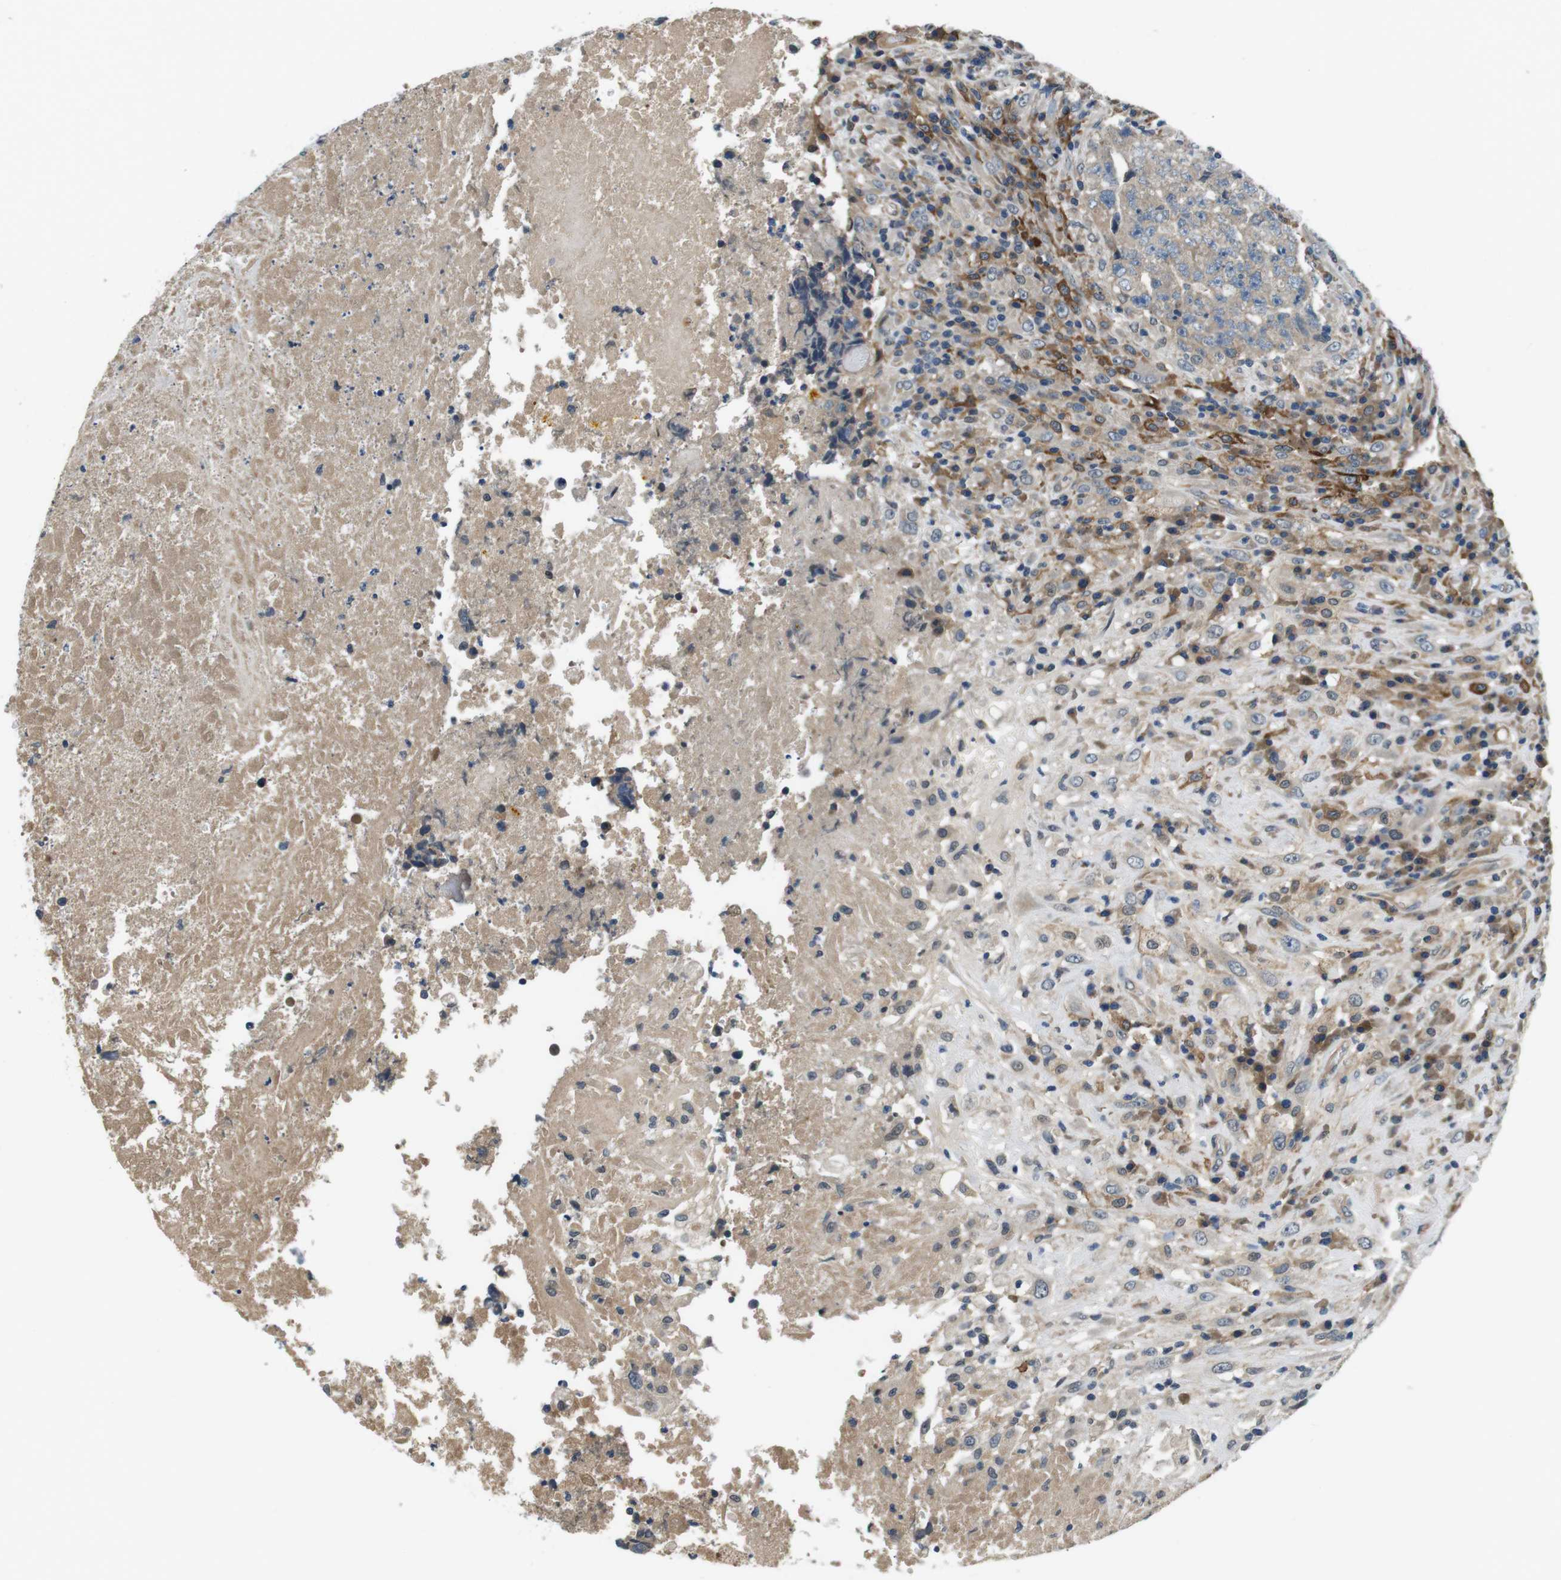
{"staining": {"intensity": "weak", "quantity": ">75%", "location": "cytoplasmic/membranous"}, "tissue": "testis cancer", "cell_type": "Tumor cells", "image_type": "cancer", "snomed": [{"axis": "morphology", "description": "Necrosis, NOS"}, {"axis": "morphology", "description": "Carcinoma, Embryonal, NOS"}, {"axis": "topography", "description": "Testis"}], "caption": "Testis cancer (embryonal carcinoma) stained with IHC demonstrates weak cytoplasmic/membranous positivity in approximately >75% of tumor cells. The staining was performed using DAB to visualize the protein expression in brown, while the nuclei were stained in blue with hematoxylin (Magnification: 20x).", "gene": "CD163L1", "patient": {"sex": "male", "age": 19}}